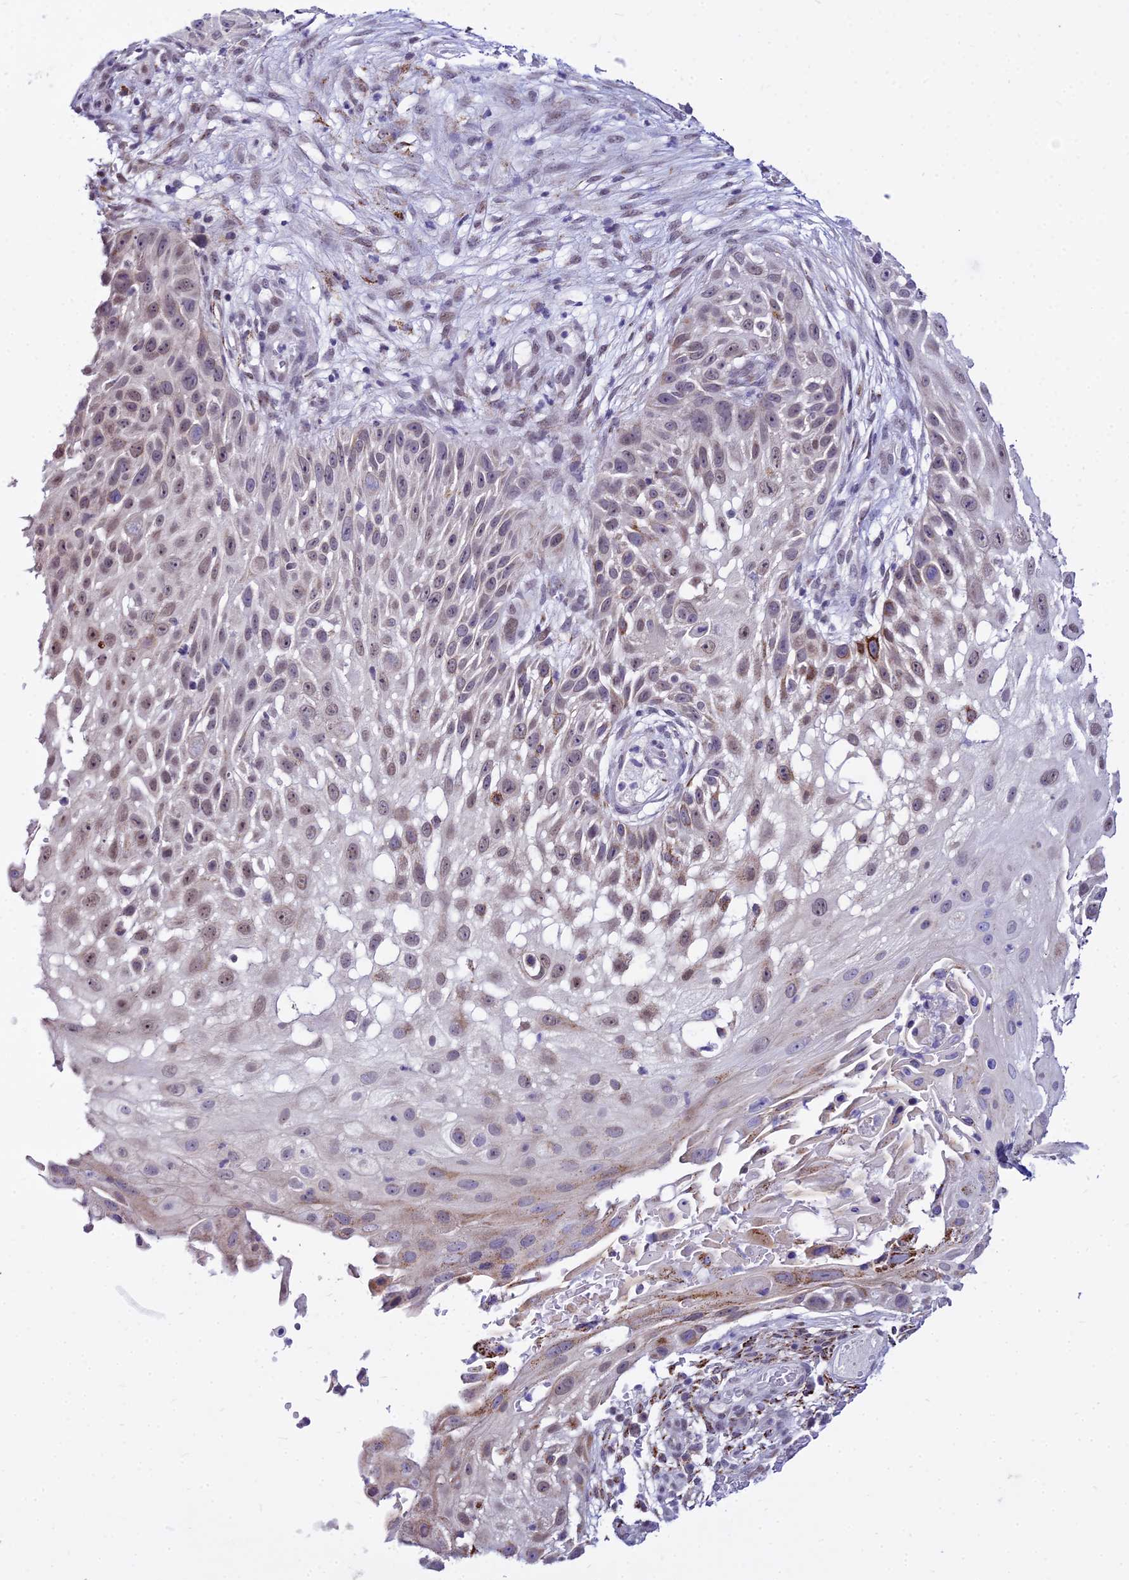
{"staining": {"intensity": "moderate", "quantity": "25%-75%", "location": "cytoplasmic/membranous,nuclear"}, "tissue": "skin cancer", "cell_type": "Tumor cells", "image_type": "cancer", "snomed": [{"axis": "morphology", "description": "Squamous cell carcinoma, NOS"}, {"axis": "topography", "description": "Skin"}], "caption": "A brown stain shows moderate cytoplasmic/membranous and nuclear positivity of a protein in skin squamous cell carcinoma tumor cells.", "gene": "C6orf163", "patient": {"sex": "female", "age": 44}}